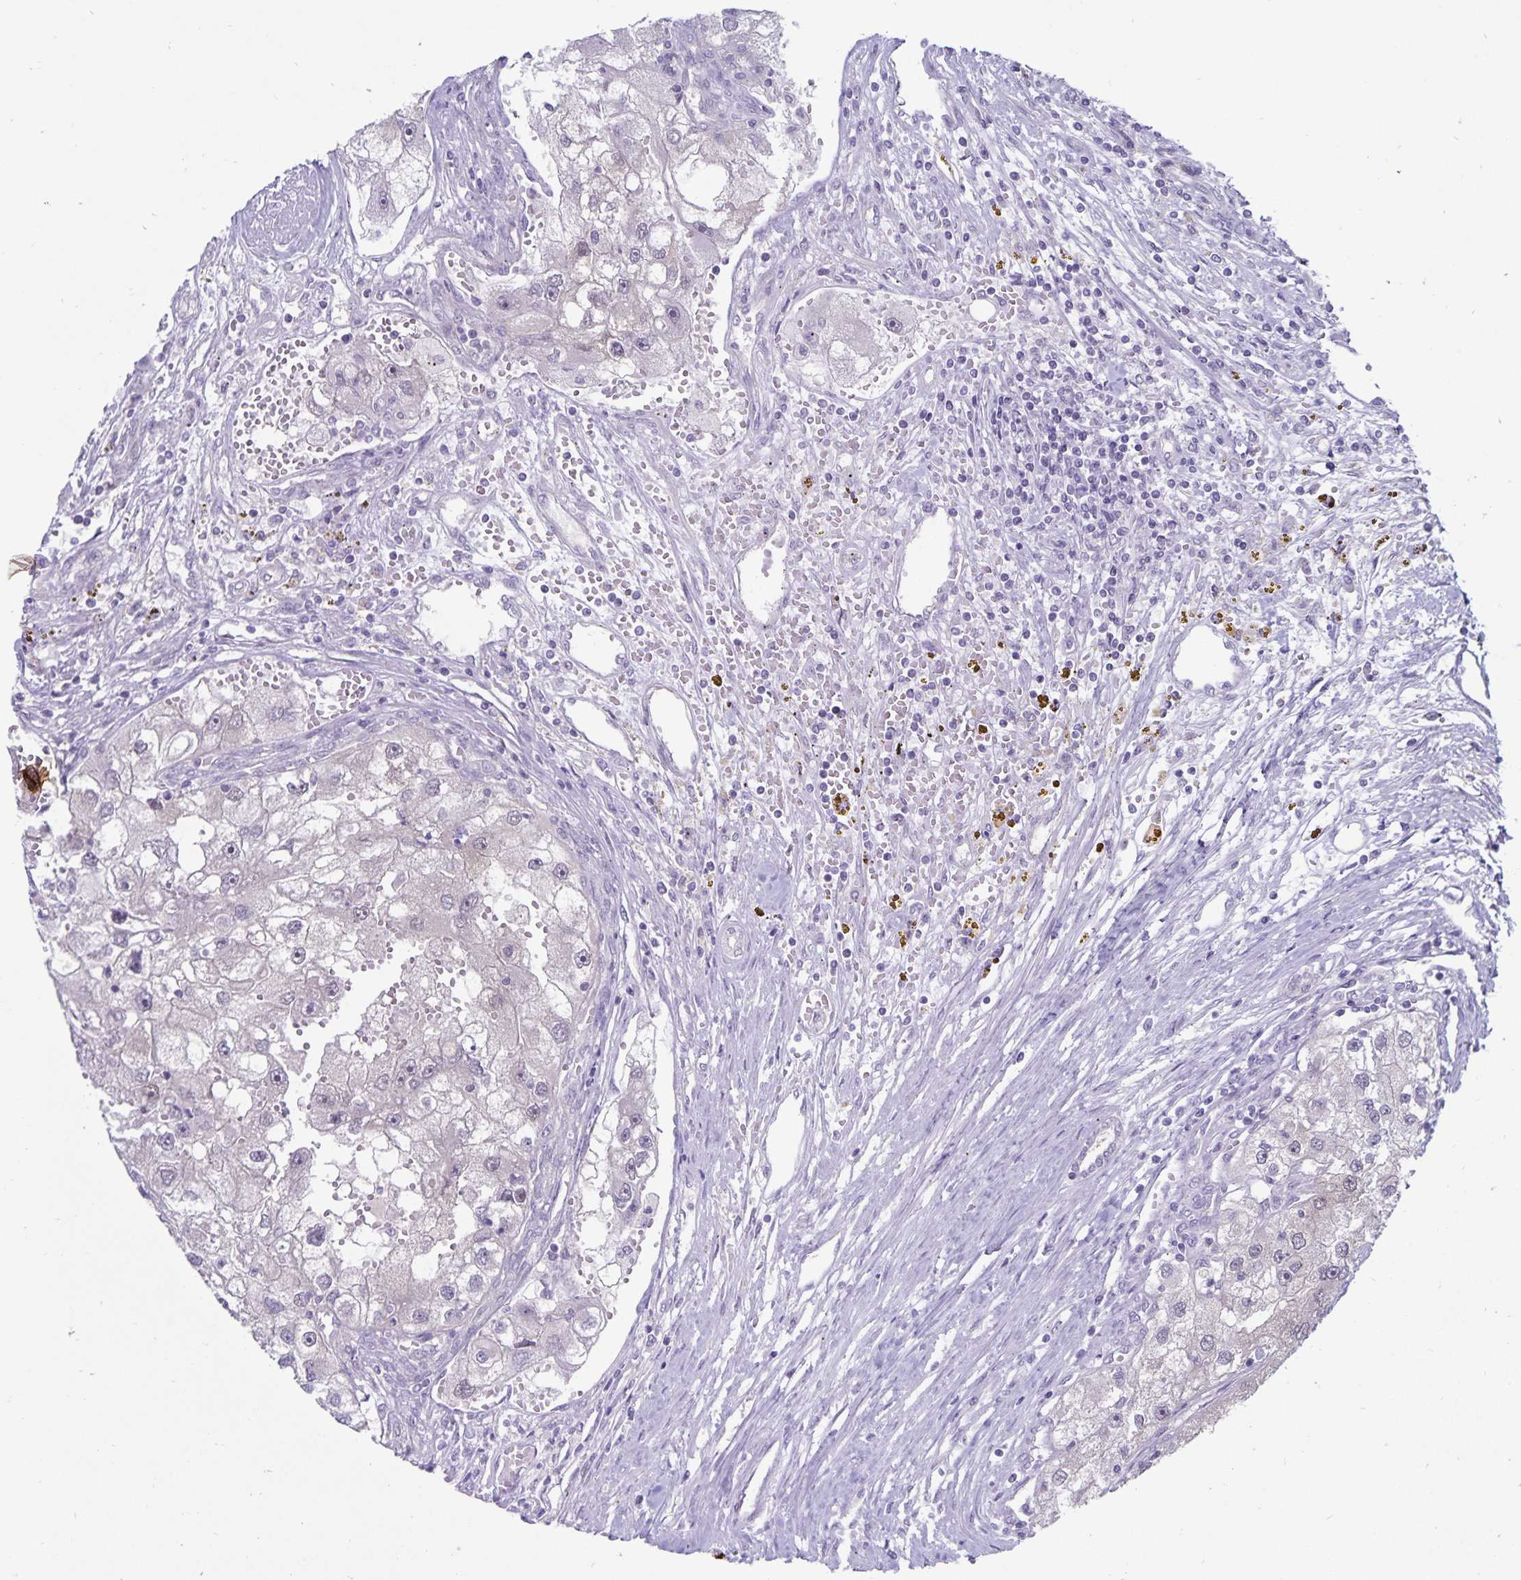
{"staining": {"intensity": "negative", "quantity": "none", "location": "none"}, "tissue": "renal cancer", "cell_type": "Tumor cells", "image_type": "cancer", "snomed": [{"axis": "morphology", "description": "Adenocarcinoma, NOS"}, {"axis": "topography", "description": "Kidney"}], "caption": "The image shows no significant expression in tumor cells of renal adenocarcinoma. (Stains: DAB immunohistochemistry (IHC) with hematoxylin counter stain, Microscopy: brightfield microscopy at high magnification).", "gene": "CDKN2B", "patient": {"sex": "male", "age": 63}}